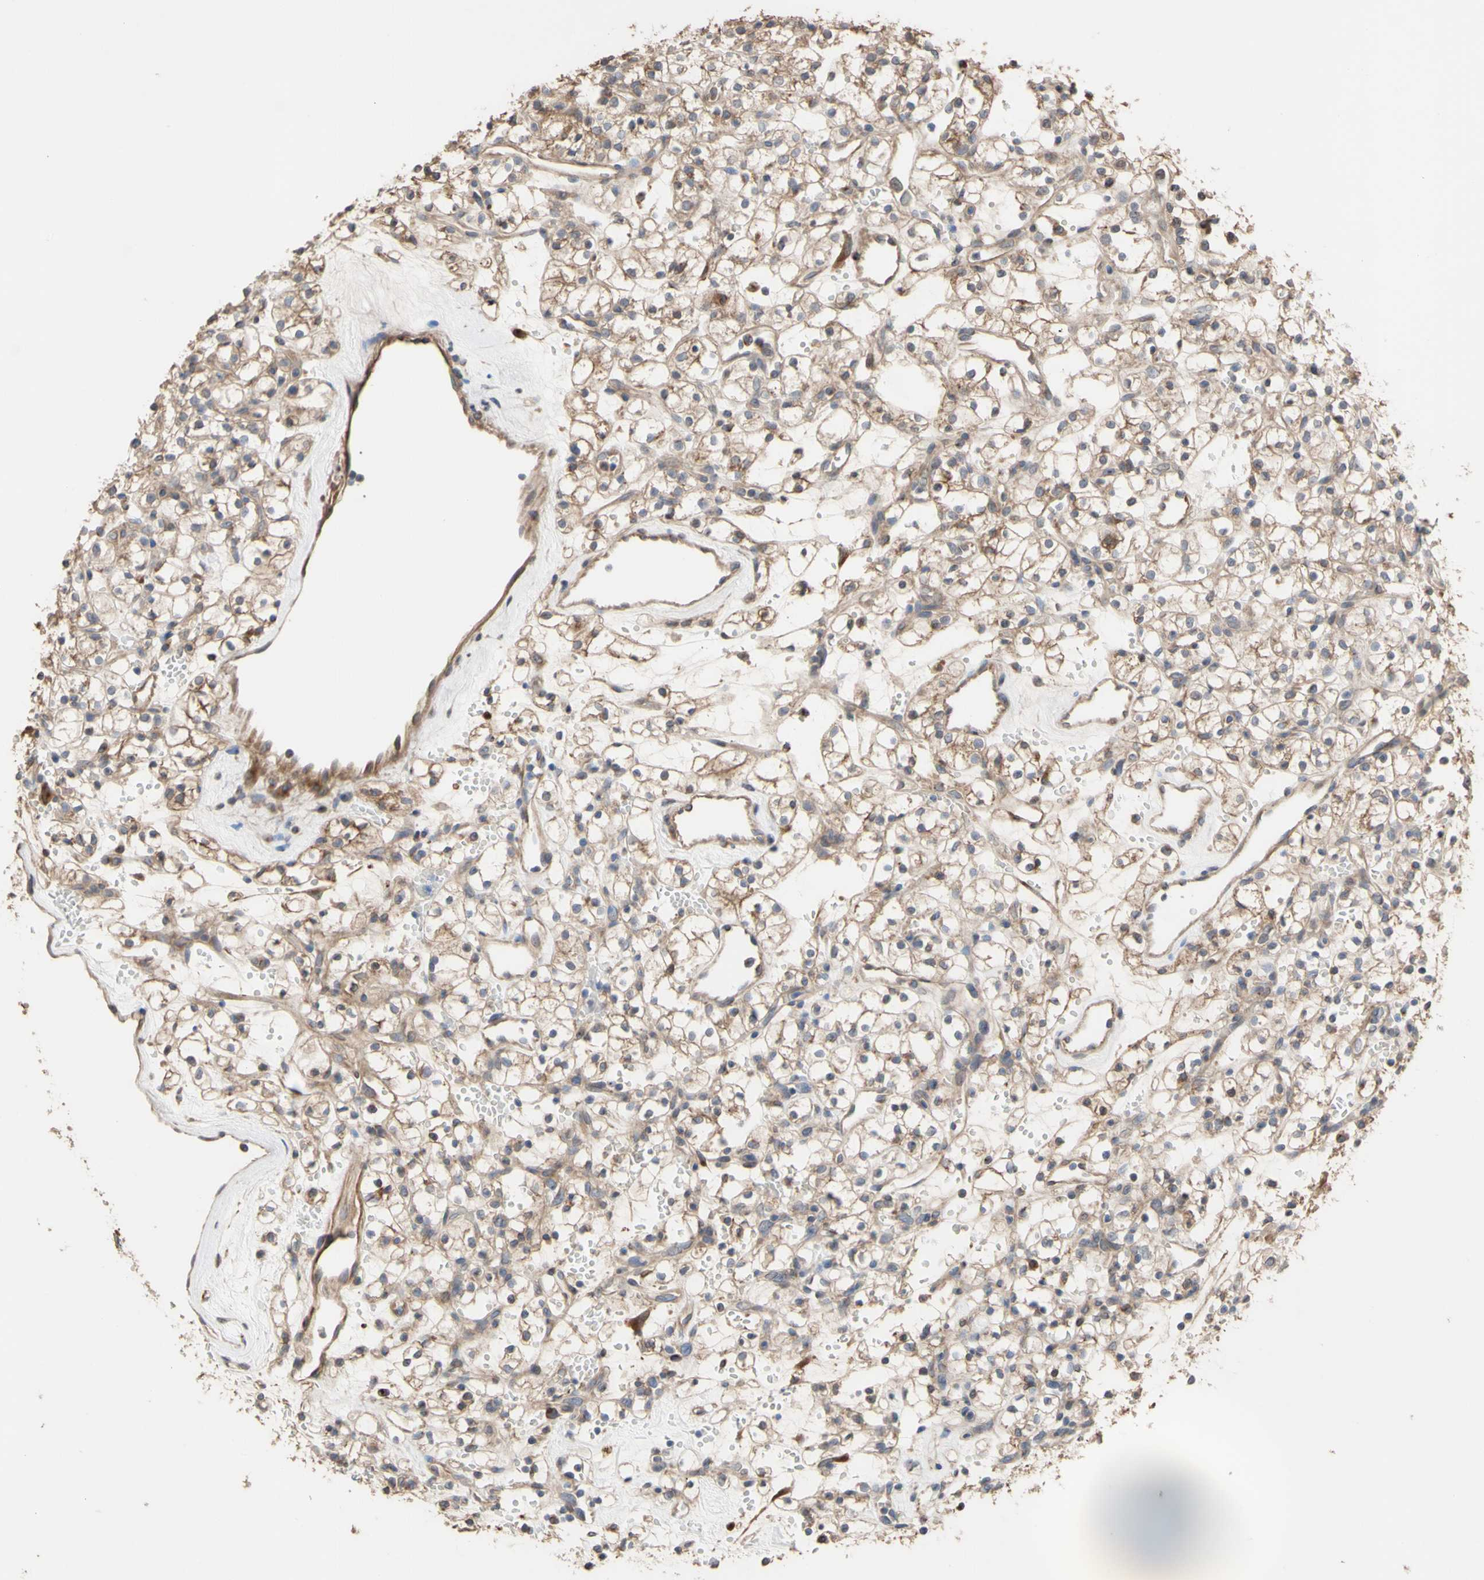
{"staining": {"intensity": "moderate", "quantity": ">75%", "location": "cytoplasmic/membranous"}, "tissue": "renal cancer", "cell_type": "Tumor cells", "image_type": "cancer", "snomed": [{"axis": "morphology", "description": "Adenocarcinoma, NOS"}, {"axis": "topography", "description": "Kidney"}], "caption": "A histopathology image showing moderate cytoplasmic/membranous expression in approximately >75% of tumor cells in renal adenocarcinoma, as visualized by brown immunohistochemical staining.", "gene": "NECTIN3", "patient": {"sex": "female", "age": 60}}